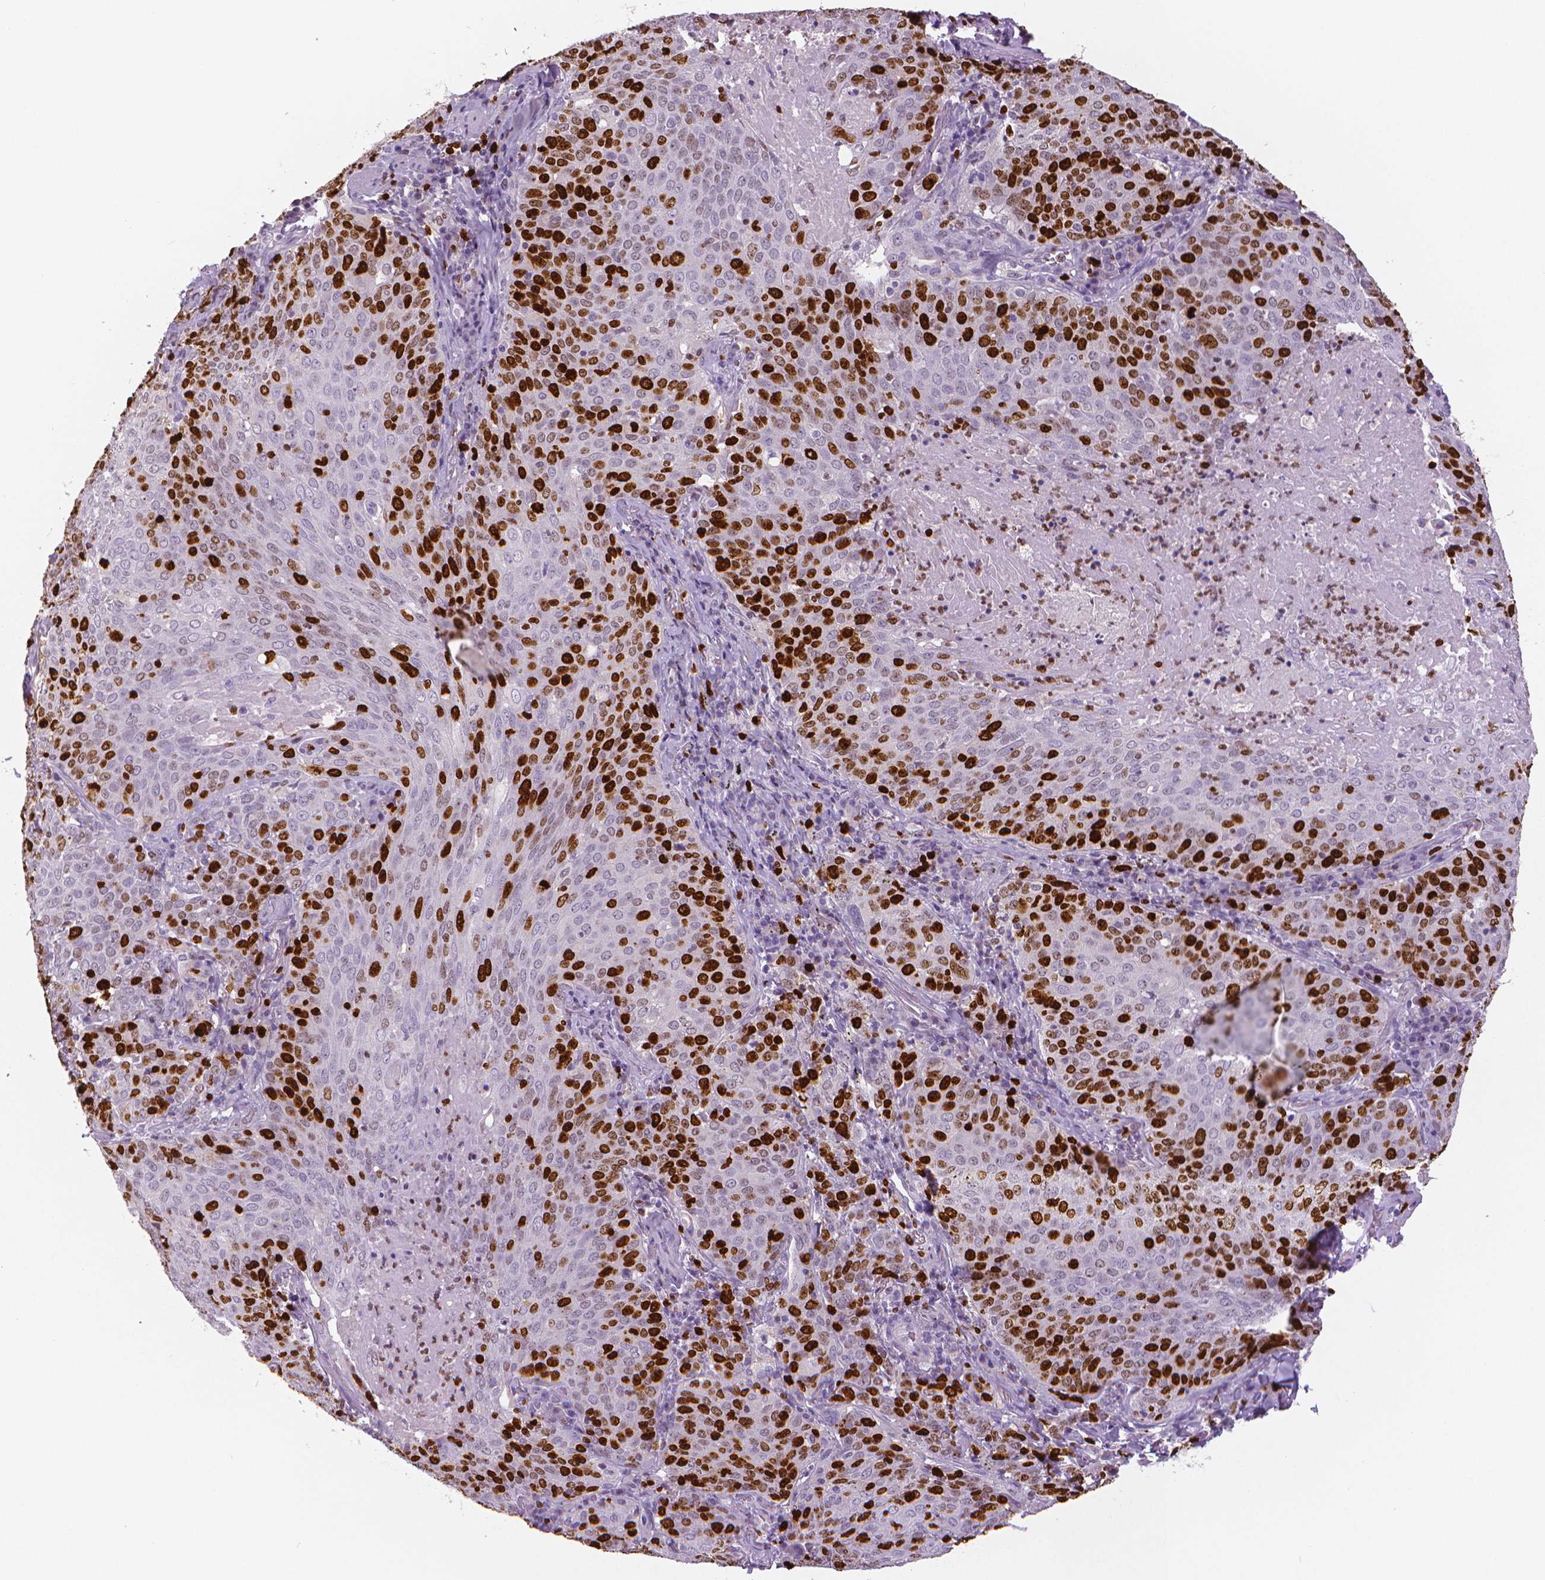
{"staining": {"intensity": "strong", "quantity": "25%-75%", "location": "nuclear"}, "tissue": "lung cancer", "cell_type": "Tumor cells", "image_type": "cancer", "snomed": [{"axis": "morphology", "description": "Squamous cell carcinoma, NOS"}, {"axis": "topography", "description": "Lung"}], "caption": "Immunohistochemistry staining of lung squamous cell carcinoma, which exhibits high levels of strong nuclear staining in approximately 25%-75% of tumor cells indicating strong nuclear protein positivity. The staining was performed using DAB (brown) for protein detection and nuclei were counterstained in hematoxylin (blue).", "gene": "MKI67", "patient": {"sex": "male", "age": 82}}